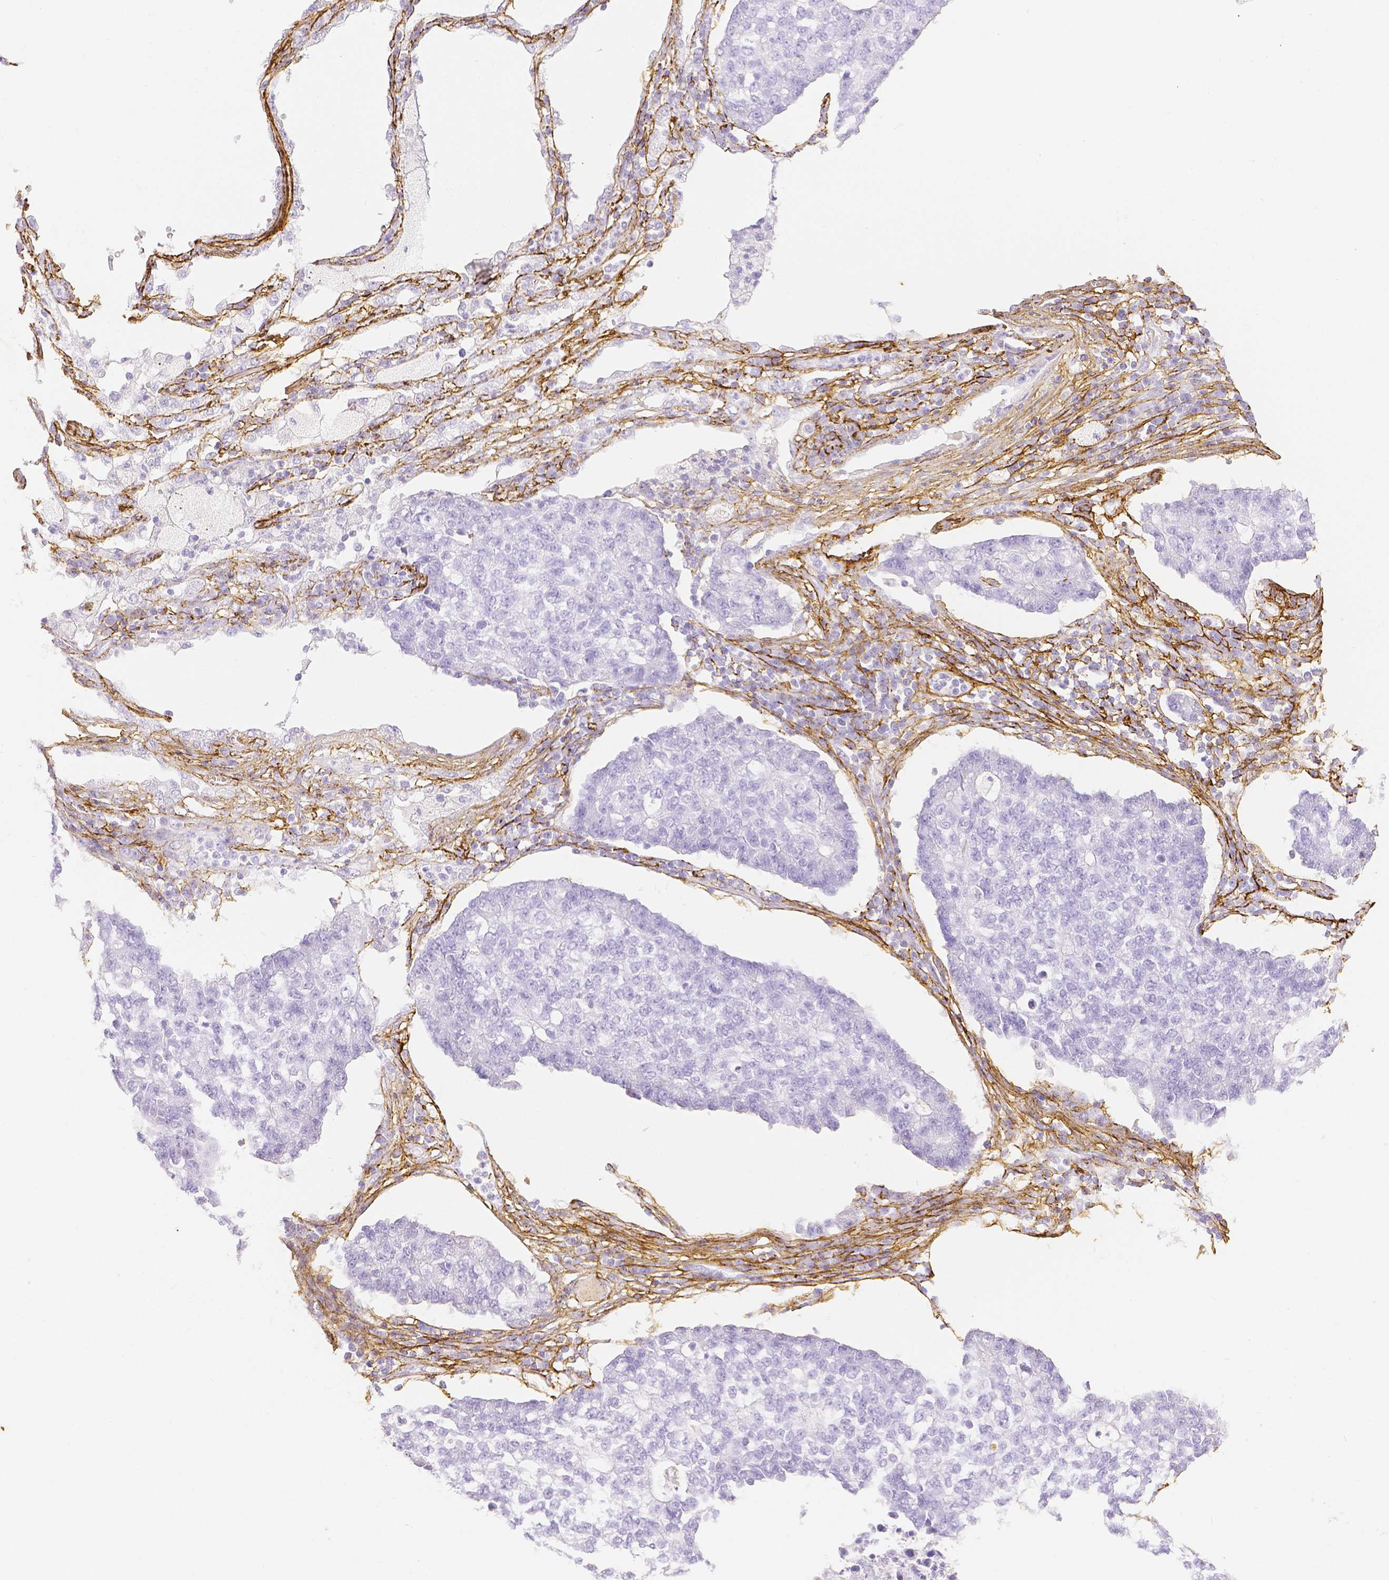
{"staining": {"intensity": "negative", "quantity": "none", "location": "none"}, "tissue": "lung cancer", "cell_type": "Tumor cells", "image_type": "cancer", "snomed": [{"axis": "morphology", "description": "Adenocarcinoma, NOS"}, {"axis": "topography", "description": "Lung"}], "caption": "An image of human lung adenocarcinoma is negative for staining in tumor cells.", "gene": "FBN1", "patient": {"sex": "male", "age": 57}}